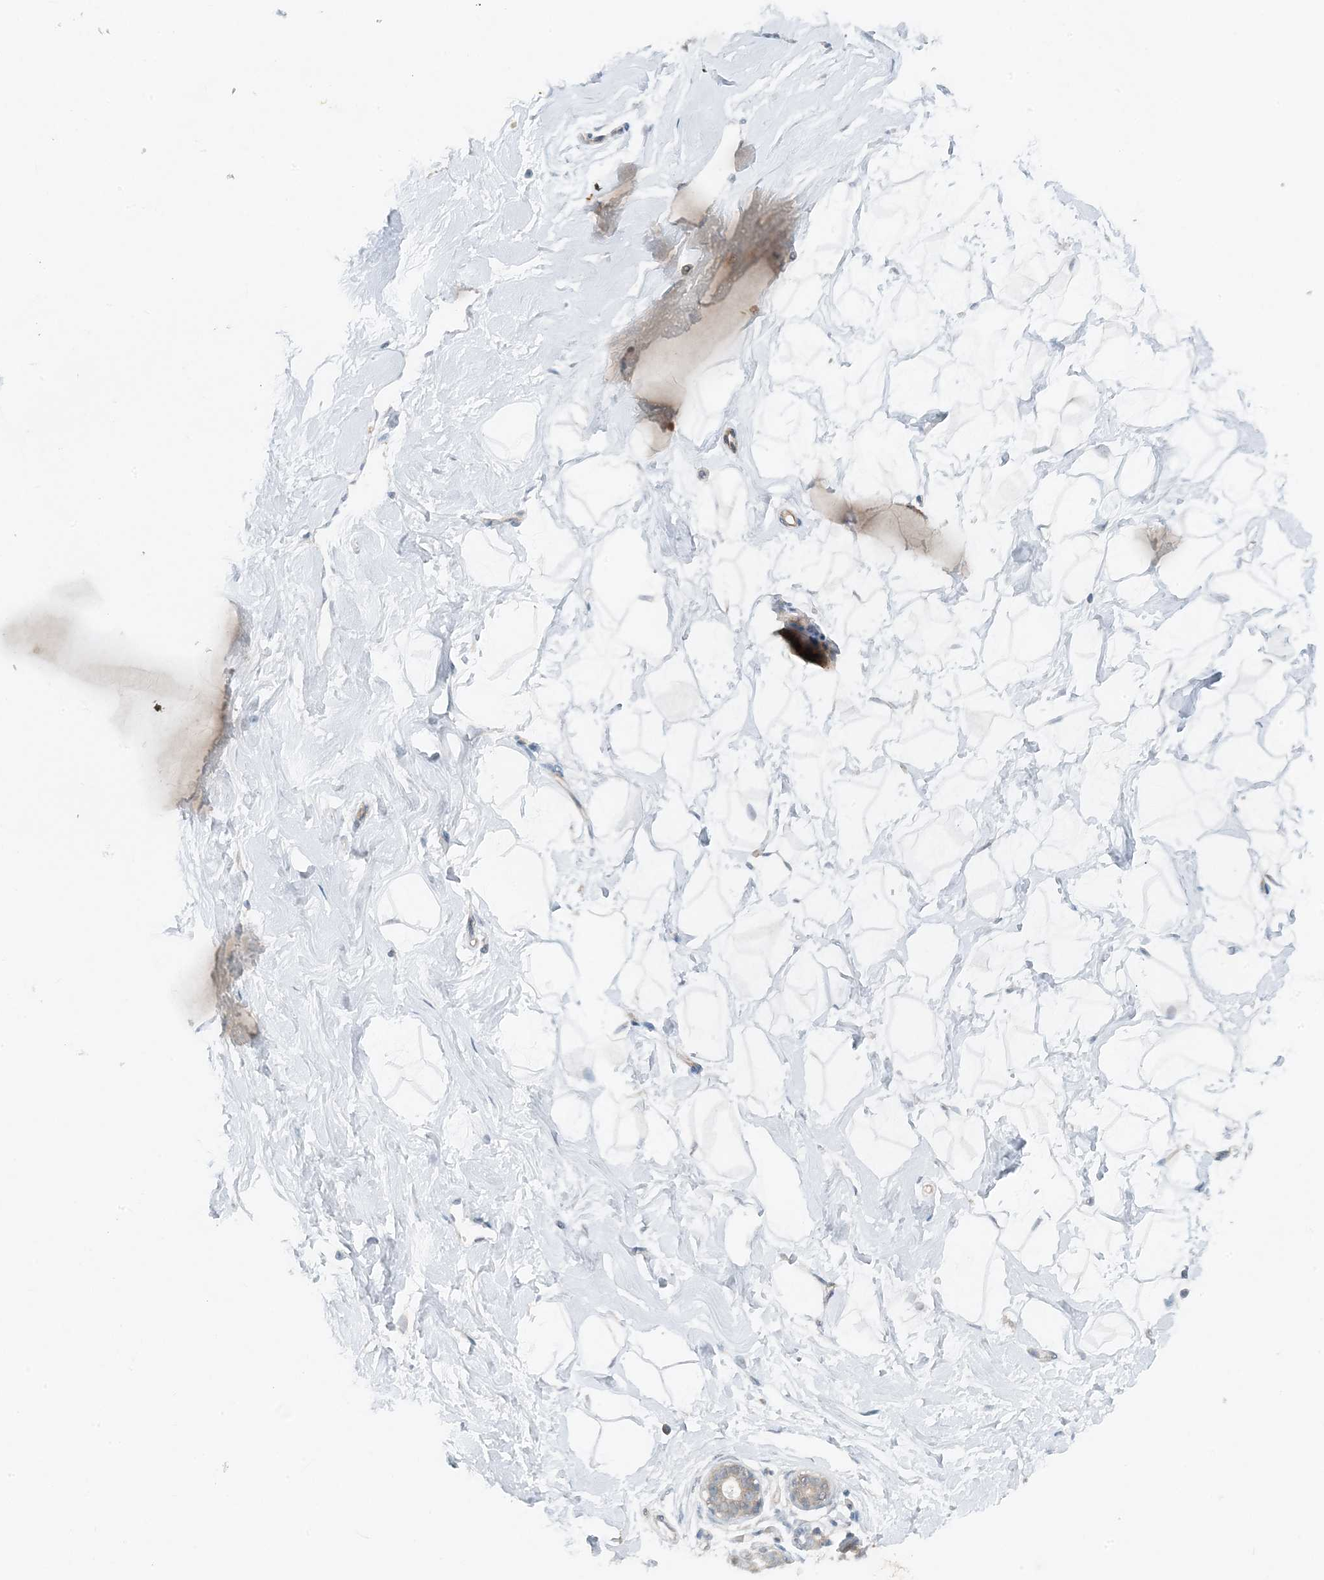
{"staining": {"intensity": "negative", "quantity": "none", "location": "none"}, "tissue": "breast", "cell_type": "Adipocytes", "image_type": "normal", "snomed": [{"axis": "morphology", "description": "Normal tissue, NOS"}, {"axis": "morphology", "description": "Adenoma, NOS"}, {"axis": "topography", "description": "Breast"}], "caption": "This is a histopathology image of immunohistochemistry (IHC) staining of normal breast, which shows no expression in adipocytes.", "gene": "MITD1", "patient": {"sex": "female", "age": 23}}